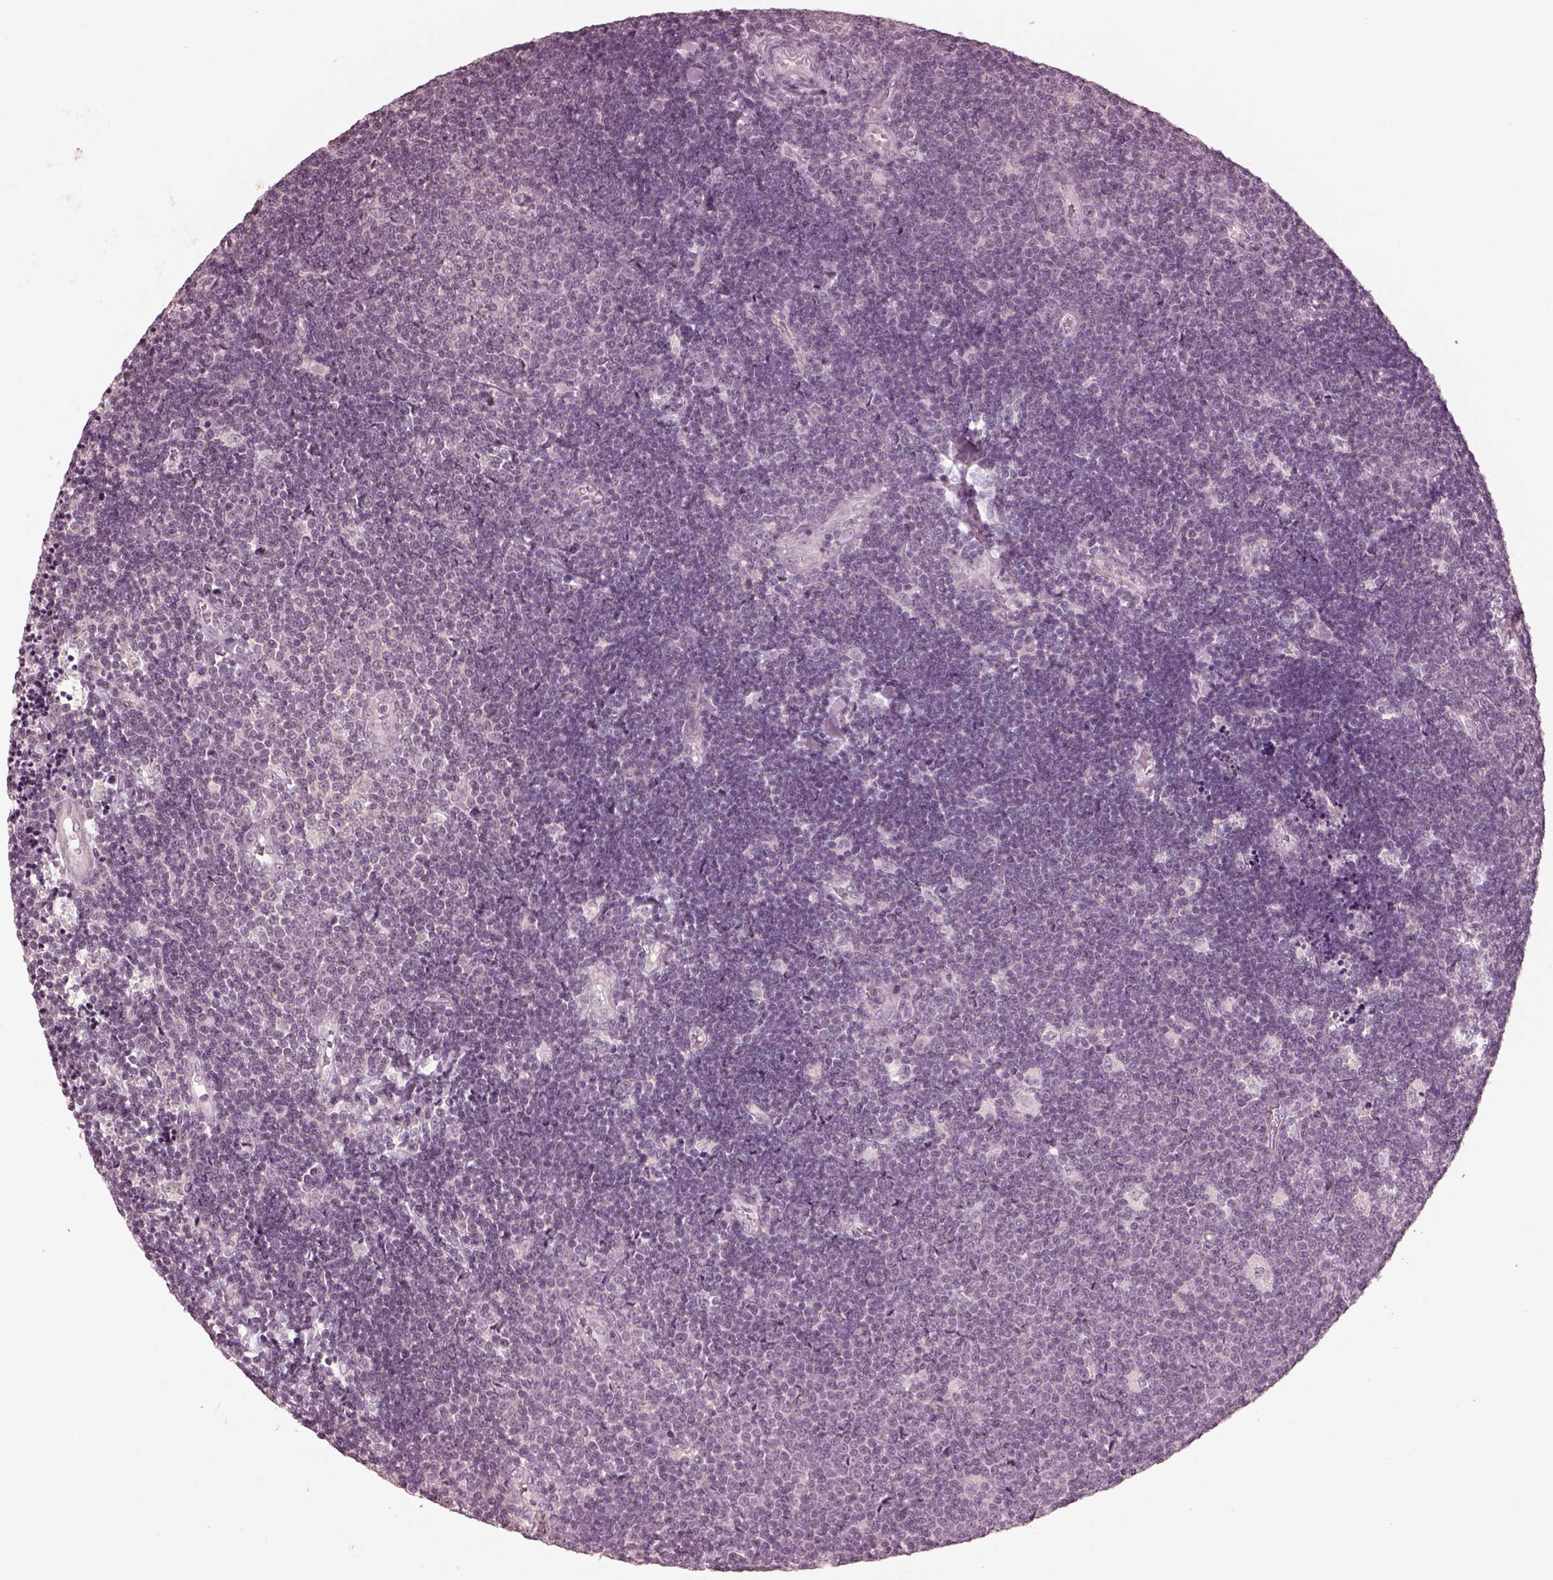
{"staining": {"intensity": "negative", "quantity": "none", "location": "none"}, "tissue": "lymphoma", "cell_type": "Tumor cells", "image_type": "cancer", "snomed": [{"axis": "morphology", "description": "Malignant lymphoma, non-Hodgkin's type, Low grade"}, {"axis": "topography", "description": "Brain"}], "caption": "Histopathology image shows no significant protein positivity in tumor cells of low-grade malignant lymphoma, non-Hodgkin's type.", "gene": "RGS7", "patient": {"sex": "female", "age": 66}}